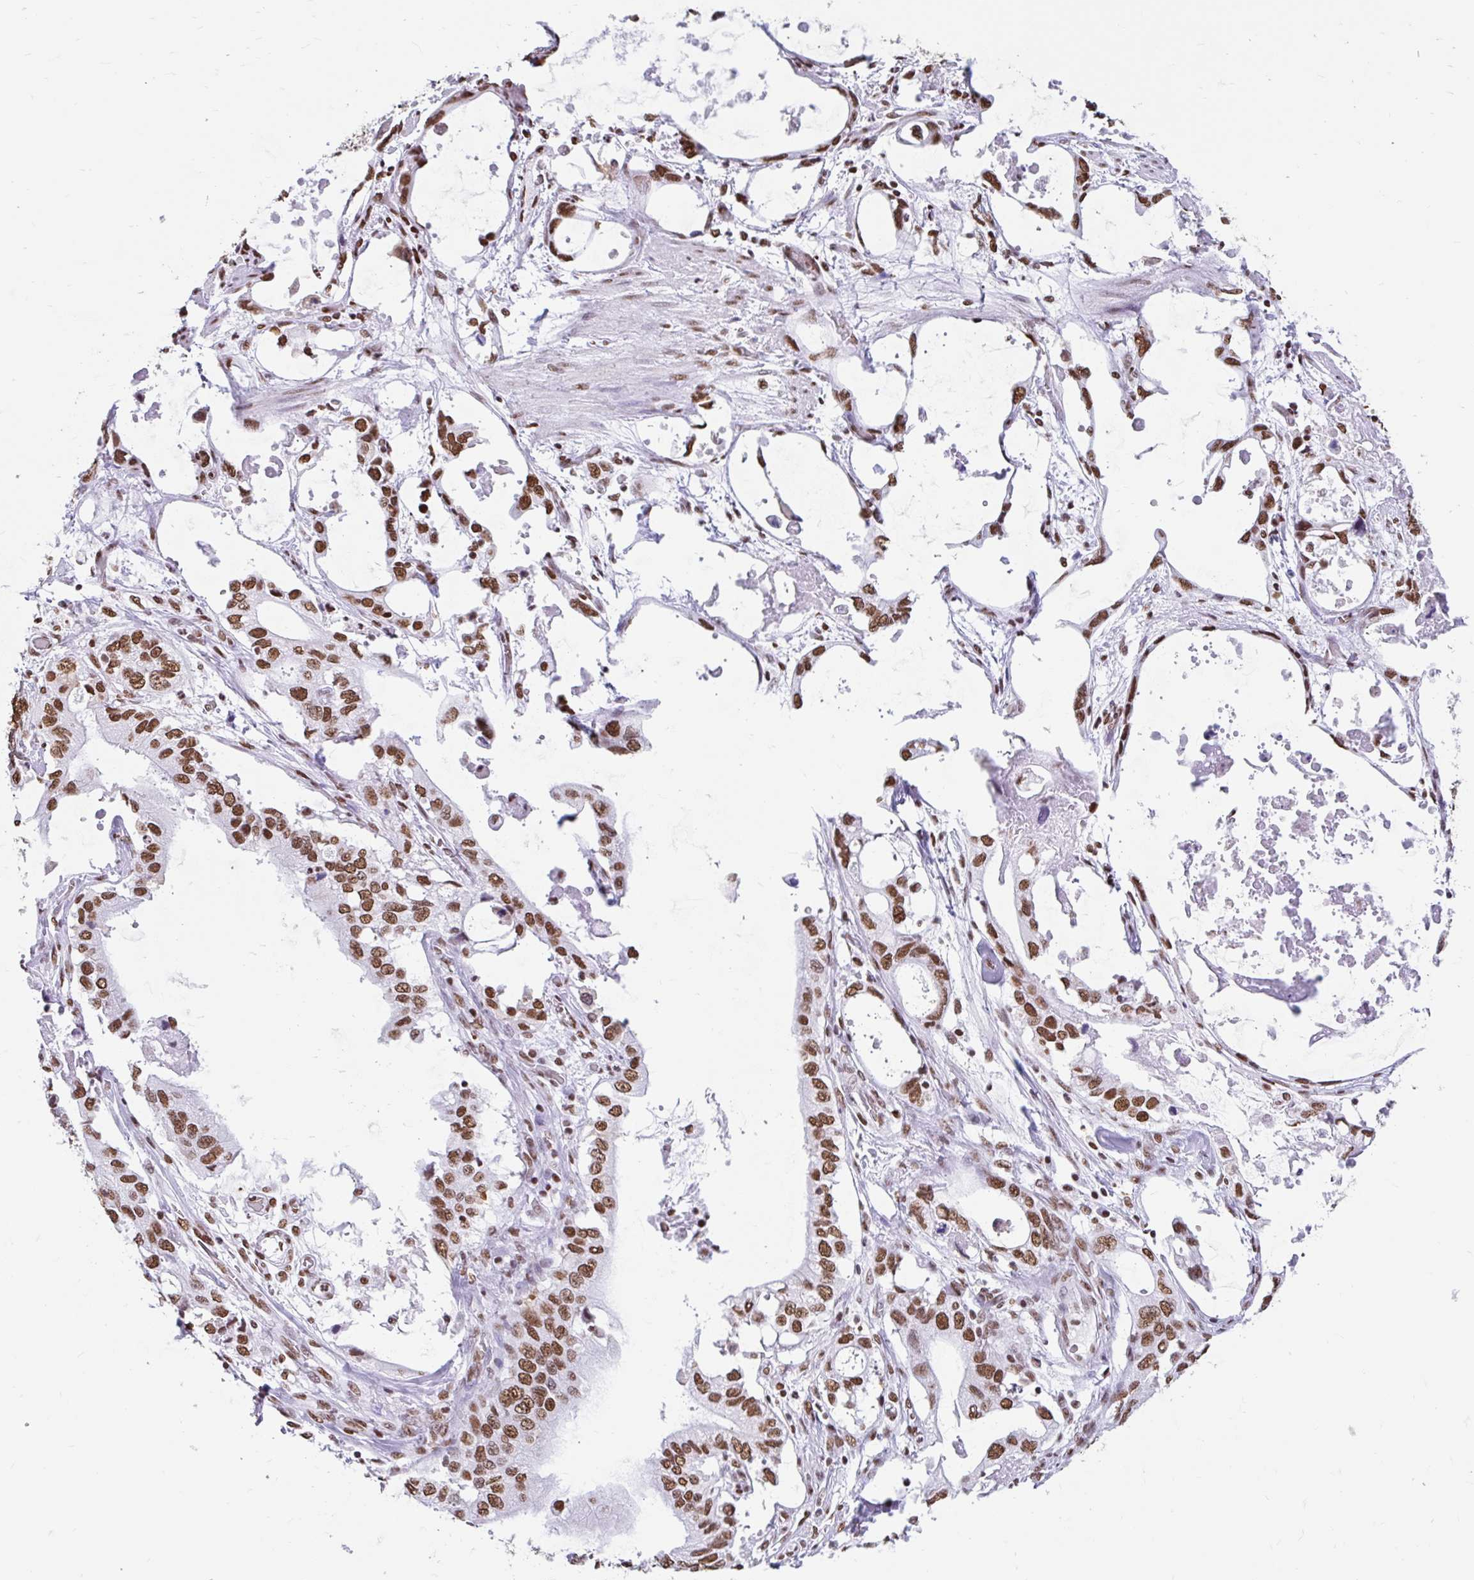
{"staining": {"intensity": "moderate", "quantity": ">75%", "location": "nuclear"}, "tissue": "stomach cancer", "cell_type": "Tumor cells", "image_type": "cancer", "snomed": [{"axis": "morphology", "description": "Adenocarcinoma, NOS"}, {"axis": "topography", "description": "Stomach, upper"}], "caption": "Immunohistochemical staining of human stomach cancer reveals medium levels of moderate nuclear positivity in approximately >75% of tumor cells. Using DAB (3,3'-diaminobenzidine) (brown) and hematoxylin (blue) stains, captured at high magnification using brightfield microscopy.", "gene": "KHDRBS1", "patient": {"sex": "male", "age": 74}}